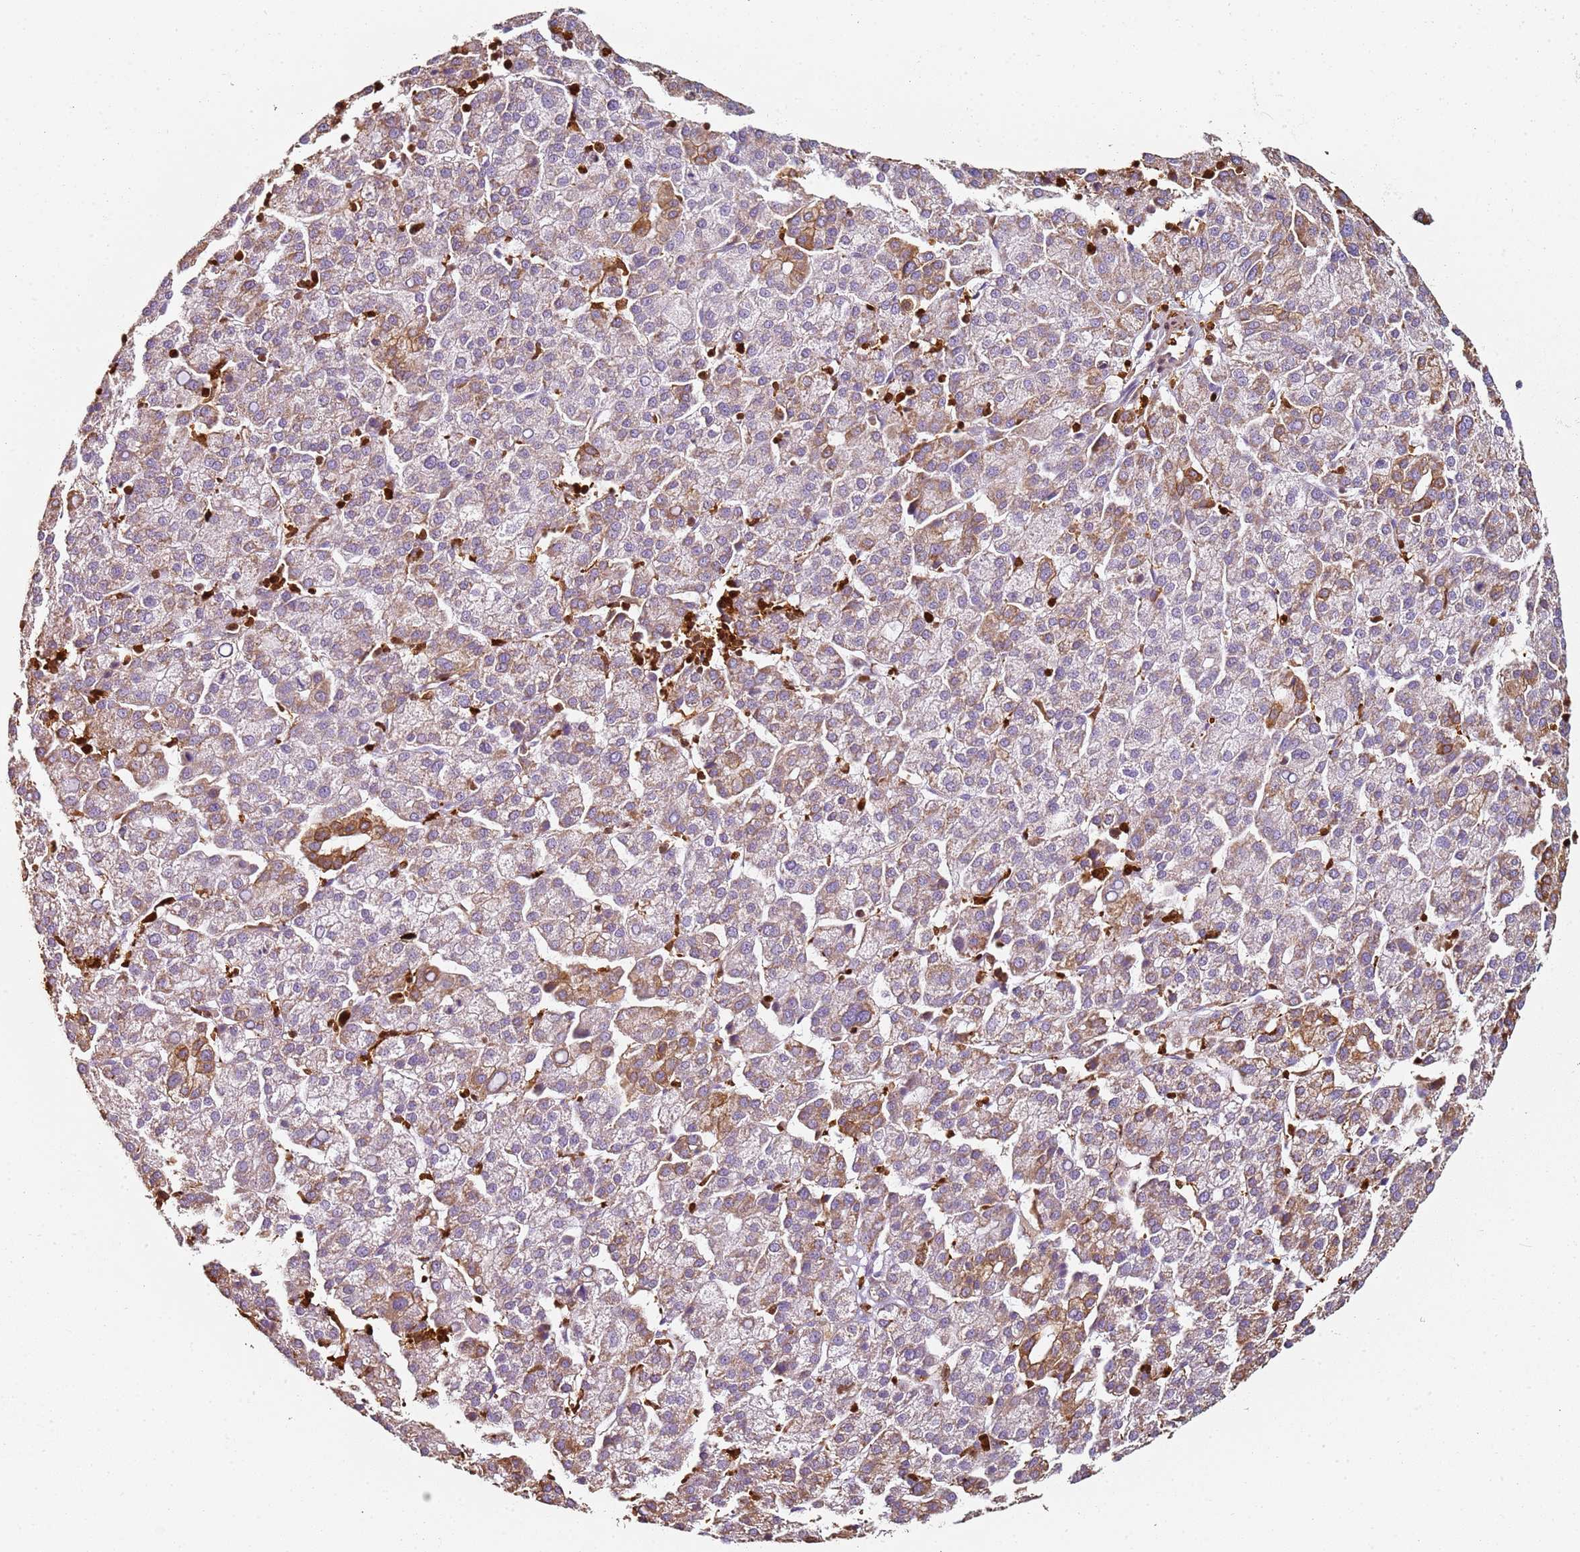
{"staining": {"intensity": "moderate", "quantity": "<25%", "location": "cytoplasmic/membranous"}, "tissue": "liver cancer", "cell_type": "Tumor cells", "image_type": "cancer", "snomed": [{"axis": "morphology", "description": "Carcinoma, Hepatocellular, NOS"}, {"axis": "topography", "description": "Liver"}], "caption": "A brown stain labels moderate cytoplasmic/membranous expression of a protein in human liver cancer (hepatocellular carcinoma) tumor cells.", "gene": "S100A4", "patient": {"sex": "female", "age": 58}}